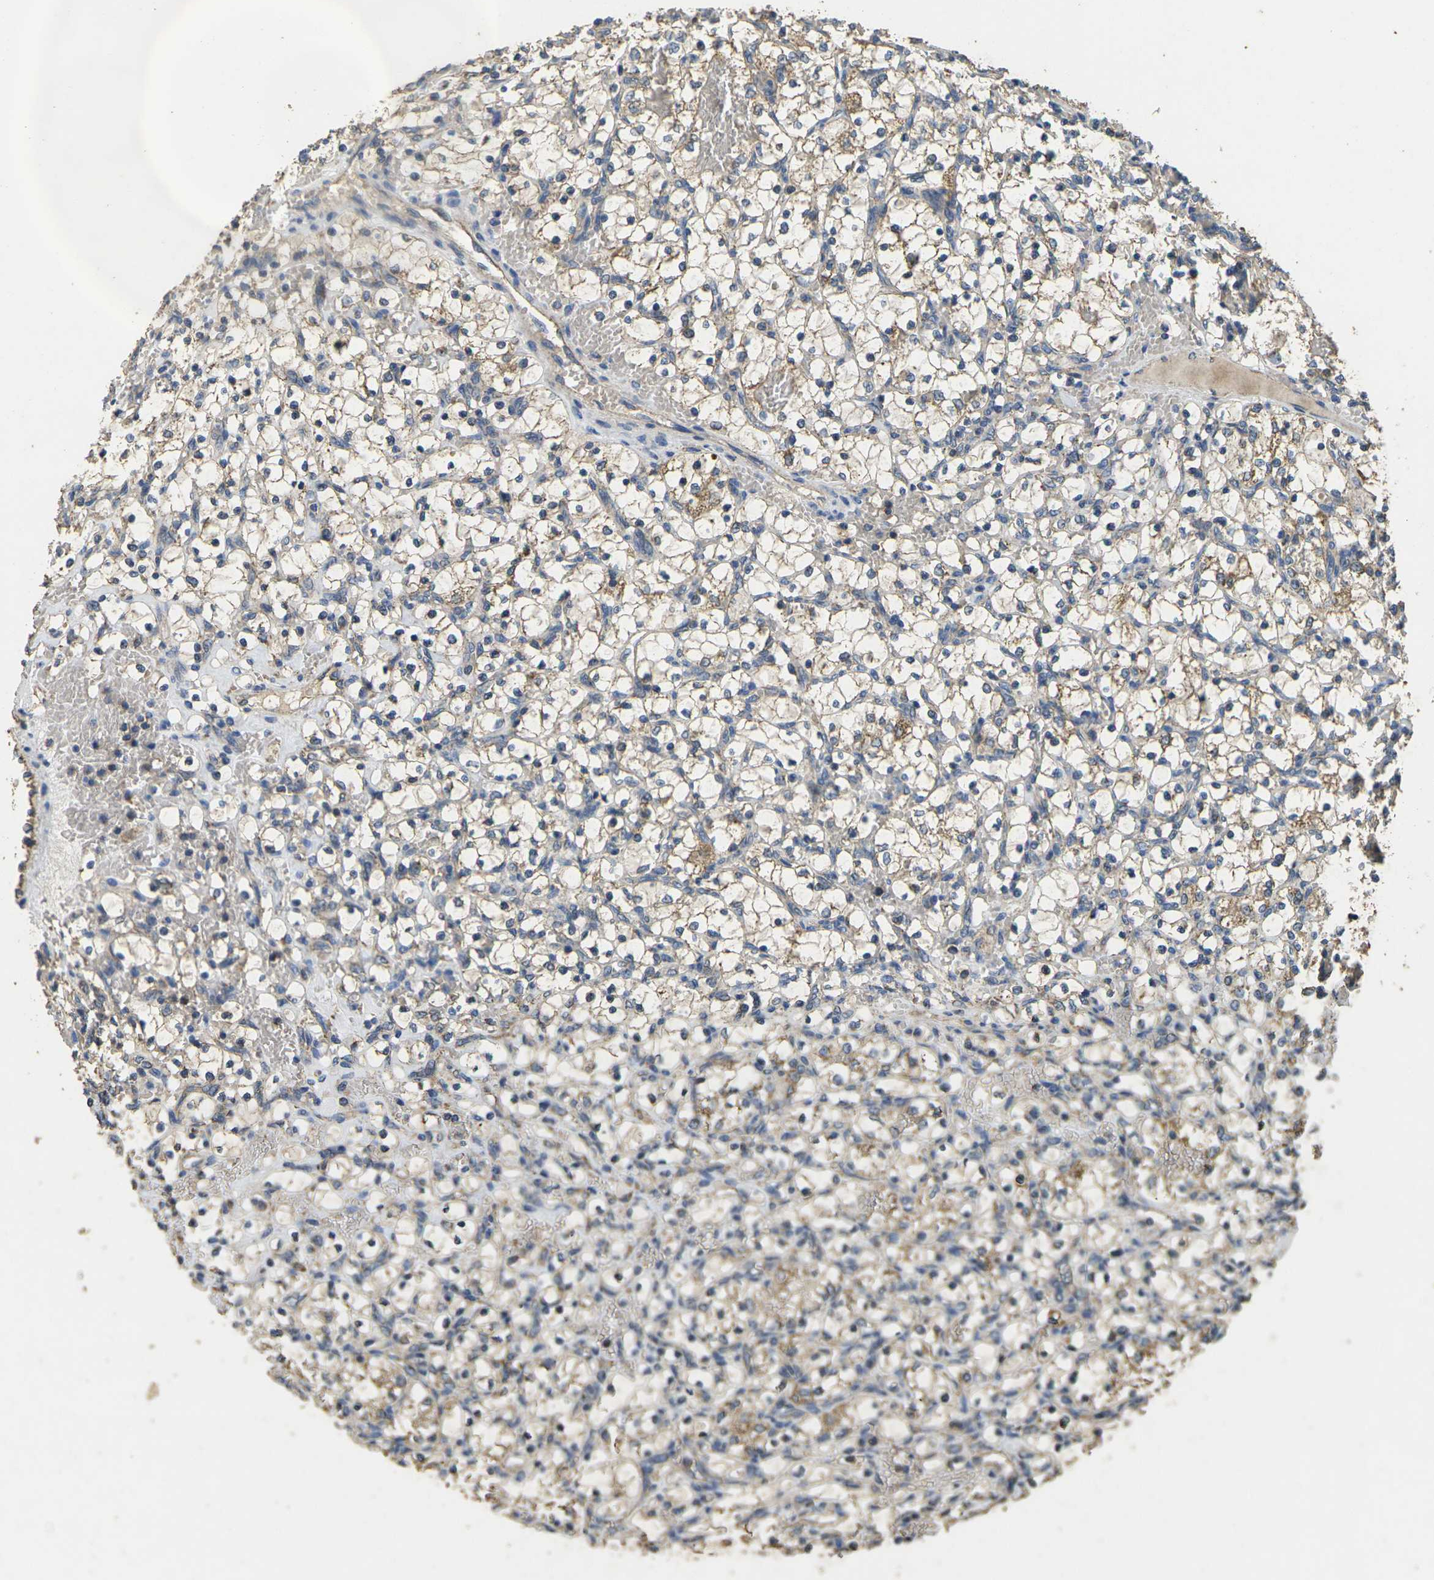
{"staining": {"intensity": "weak", "quantity": ">75%", "location": "cytoplasmic/membranous"}, "tissue": "renal cancer", "cell_type": "Tumor cells", "image_type": "cancer", "snomed": [{"axis": "morphology", "description": "Adenocarcinoma, NOS"}, {"axis": "topography", "description": "Kidney"}], "caption": "Human renal cancer stained for a protein (brown) shows weak cytoplasmic/membranous positive expression in approximately >75% of tumor cells.", "gene": "MAPK11", "patient": {"sex": "female", "age": 69}}